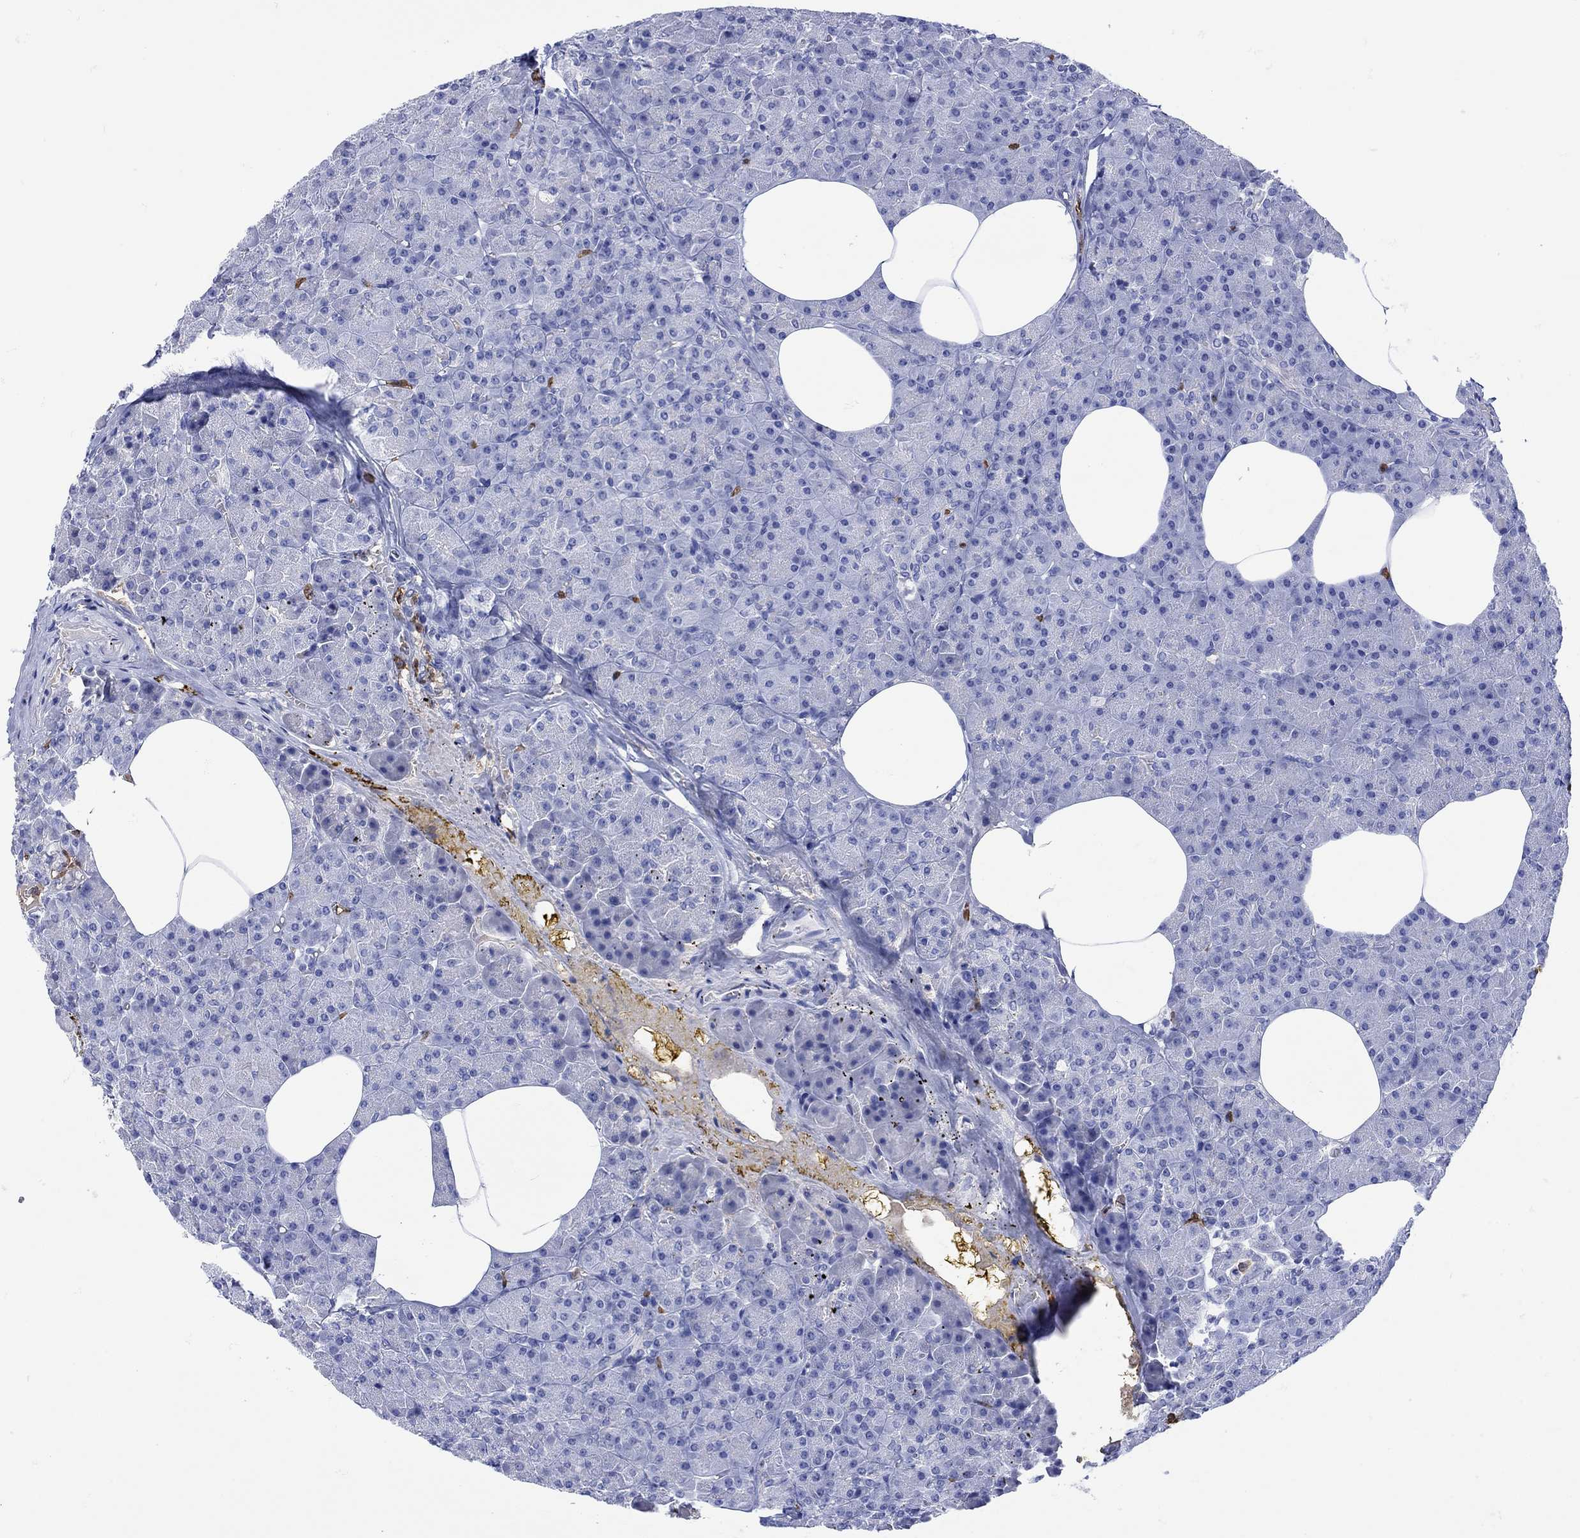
{"staining": {"intensity": "negative", "quantity": "none", "location": "none"}, "tissue": "pancreas", "cell_type": "Exocrine glandular cells", "image_type": "normal", "snomed": [{"axis": "morphology", "description": "Normal tissue, NOS"}, {"axis": "topography", "description": "Pancreas"}], "caption": "Immunohistochemistry micrograph of normal pancreas: pancreas stained with DAB (3,3'-diaminobenzidine) exhibits no significant protein positivity in exocrine glandular cells.", "gene": "LINGO3", "patient": {"sex": "female", "age": 45}}